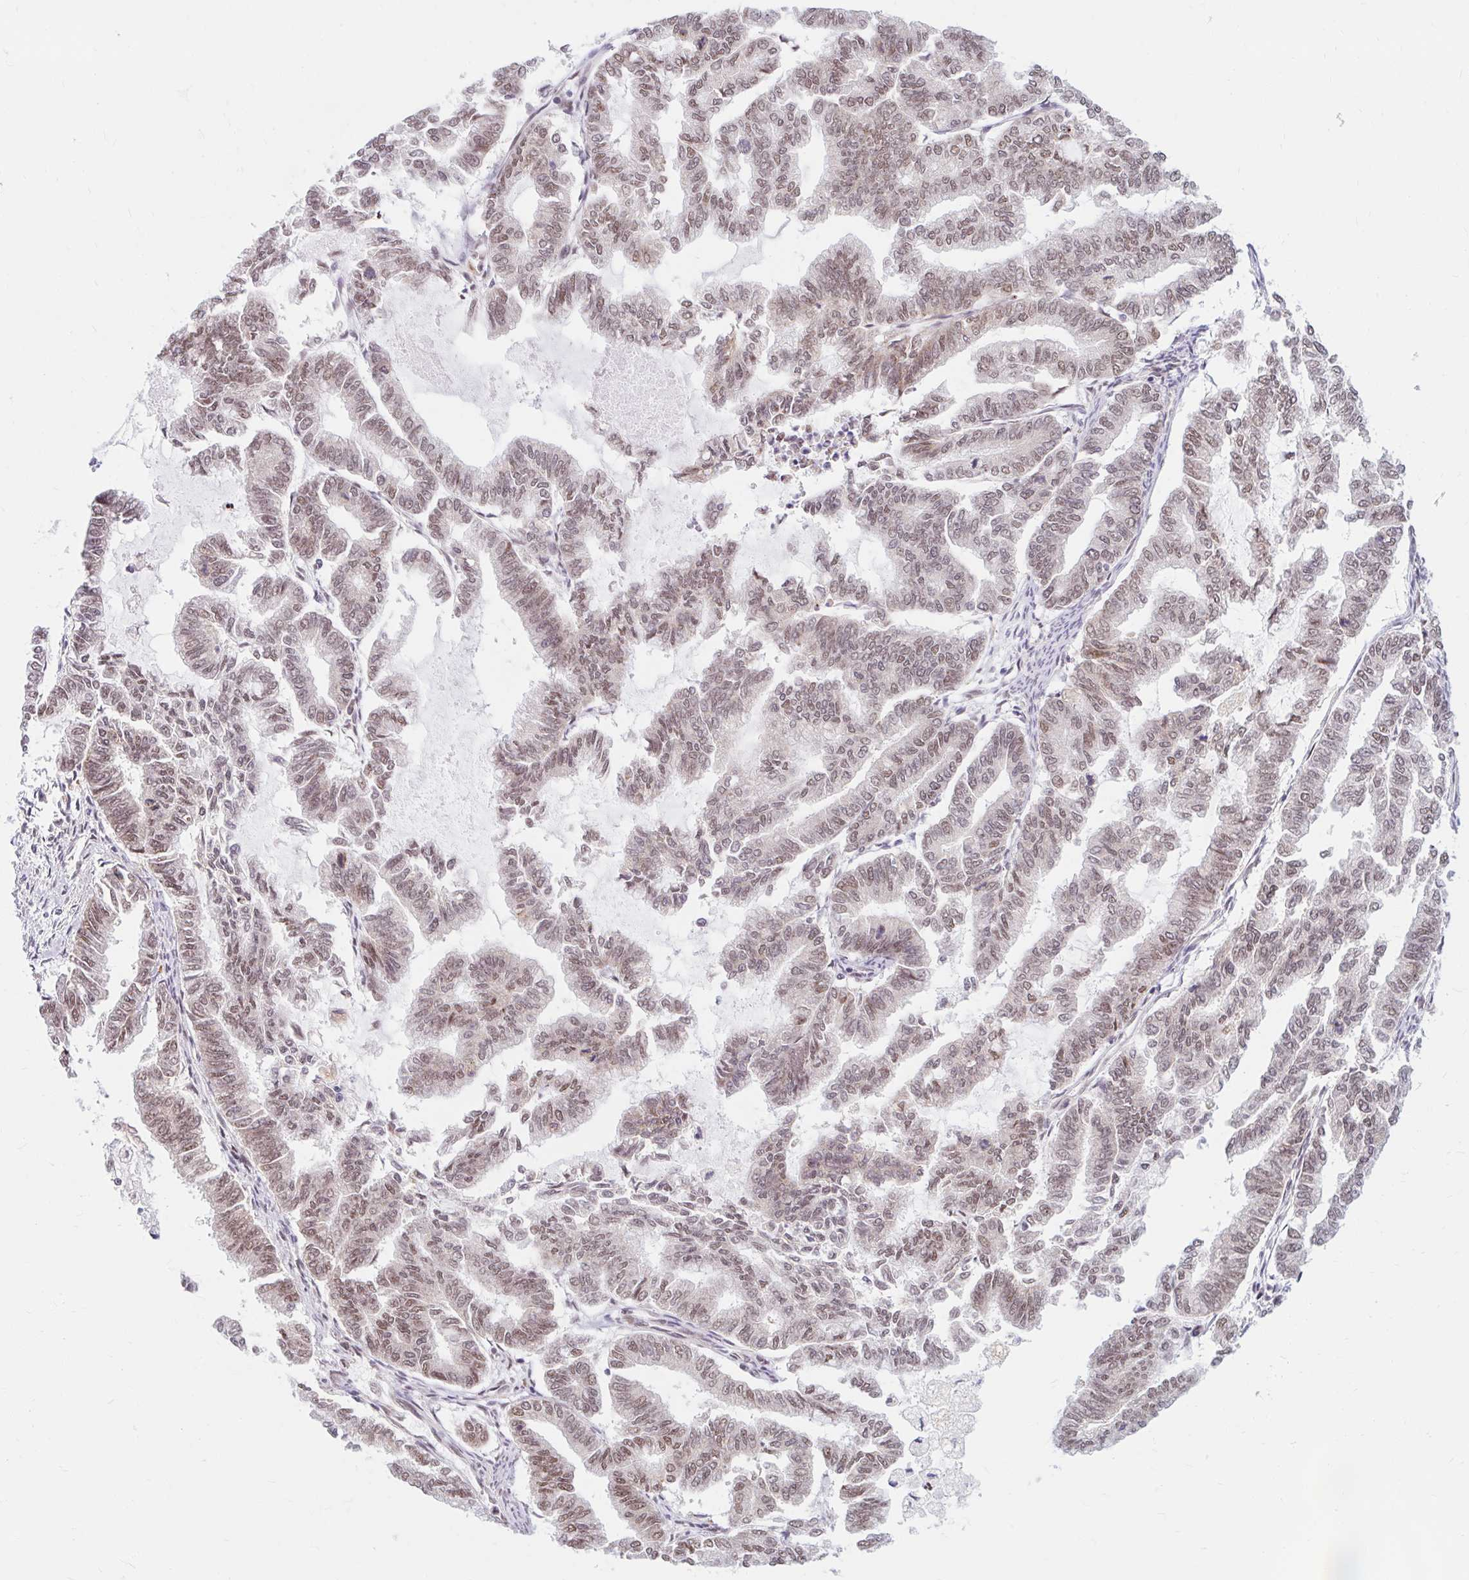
{"staining": {"intensity": "weak", "quantity": "<25%", "location": "nuclear"}, "tissue": "endometrial cancer", "cell_type": "Tumor cells", "image_type": "cancer", "snomed": [{"axis": "morphology", "description": "Adenocarcinoma, NOS"}, {"axis": "topography", "description": "Endometrium"}], "caption": "The image exhibits no staining of tumor cells in endometrial cancer (adenocarcinoma).", "gene": "SRSF10", "patient": {"sex": "female", "age": 79}}